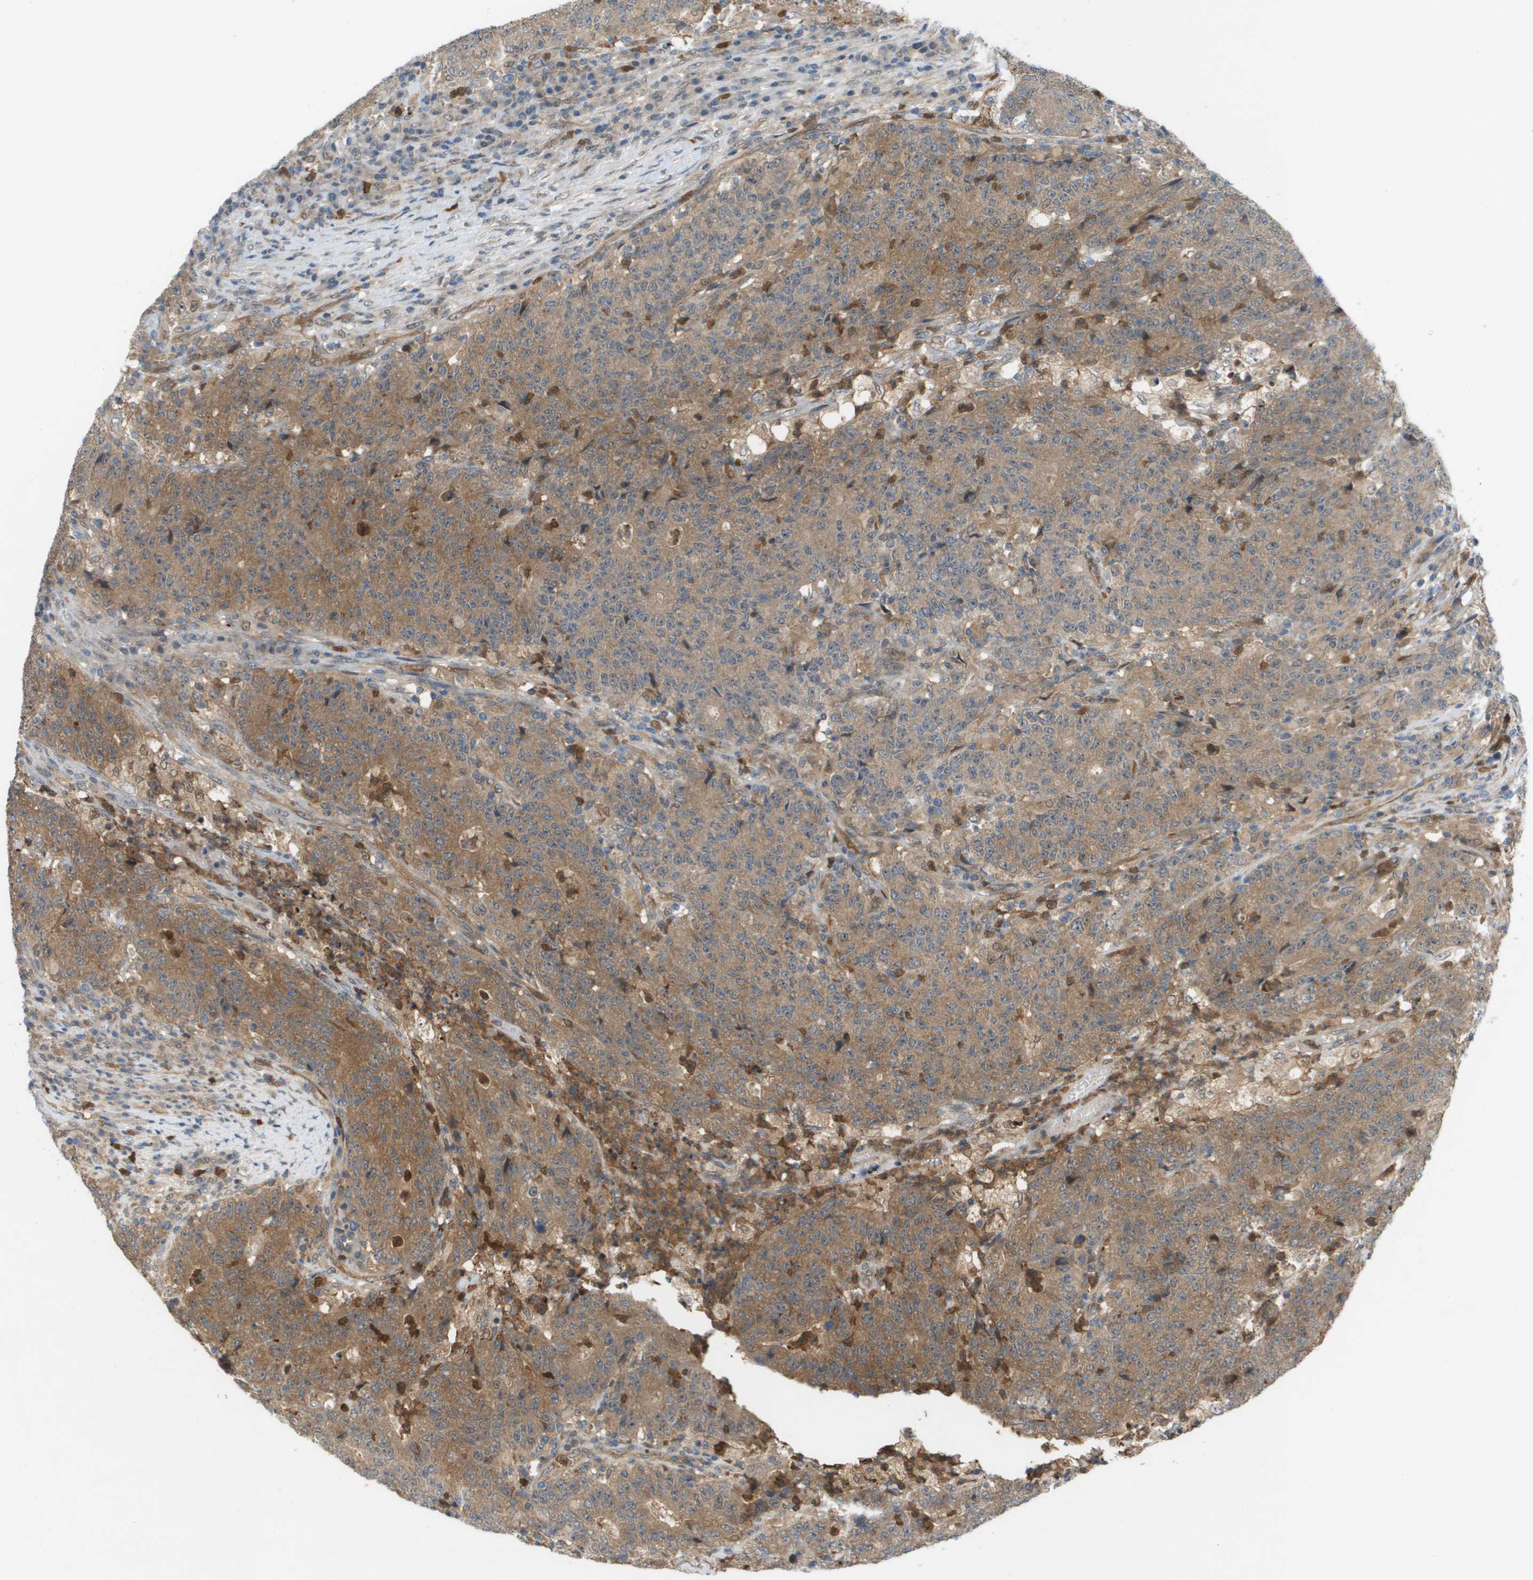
{"staining": {"intensity": "moderate", "quantity": ">75%", "location": "cytoplasmic/membranous"}, "tissue": "colorectal cancer", "cell_type": "Tumor cells", "image_type": "cancer", "snomed": [{"axis": "morphology", "description": "Normal tissue, NOS"}, {"axis": "morphology", "description": "Adenocarcinoma, NOS"}, {"axis": "topography", "description": "Colon"}], "caption": "Immunohistochemistry staining of colorectal cancer, which exhibits medium levels of moderate cytoplasmic/membranous staining in about >75% of tumor cells indicating moderate cytoplasmic/membranous protein expression. The staining was performed using DAB (3,3'-diaminobenzidine) (brown) for protein detection and nuclei were counterstained in hematoxylin (blue).", "gene": "PALD1", "patient": {"sex": "female", "age": 75}}